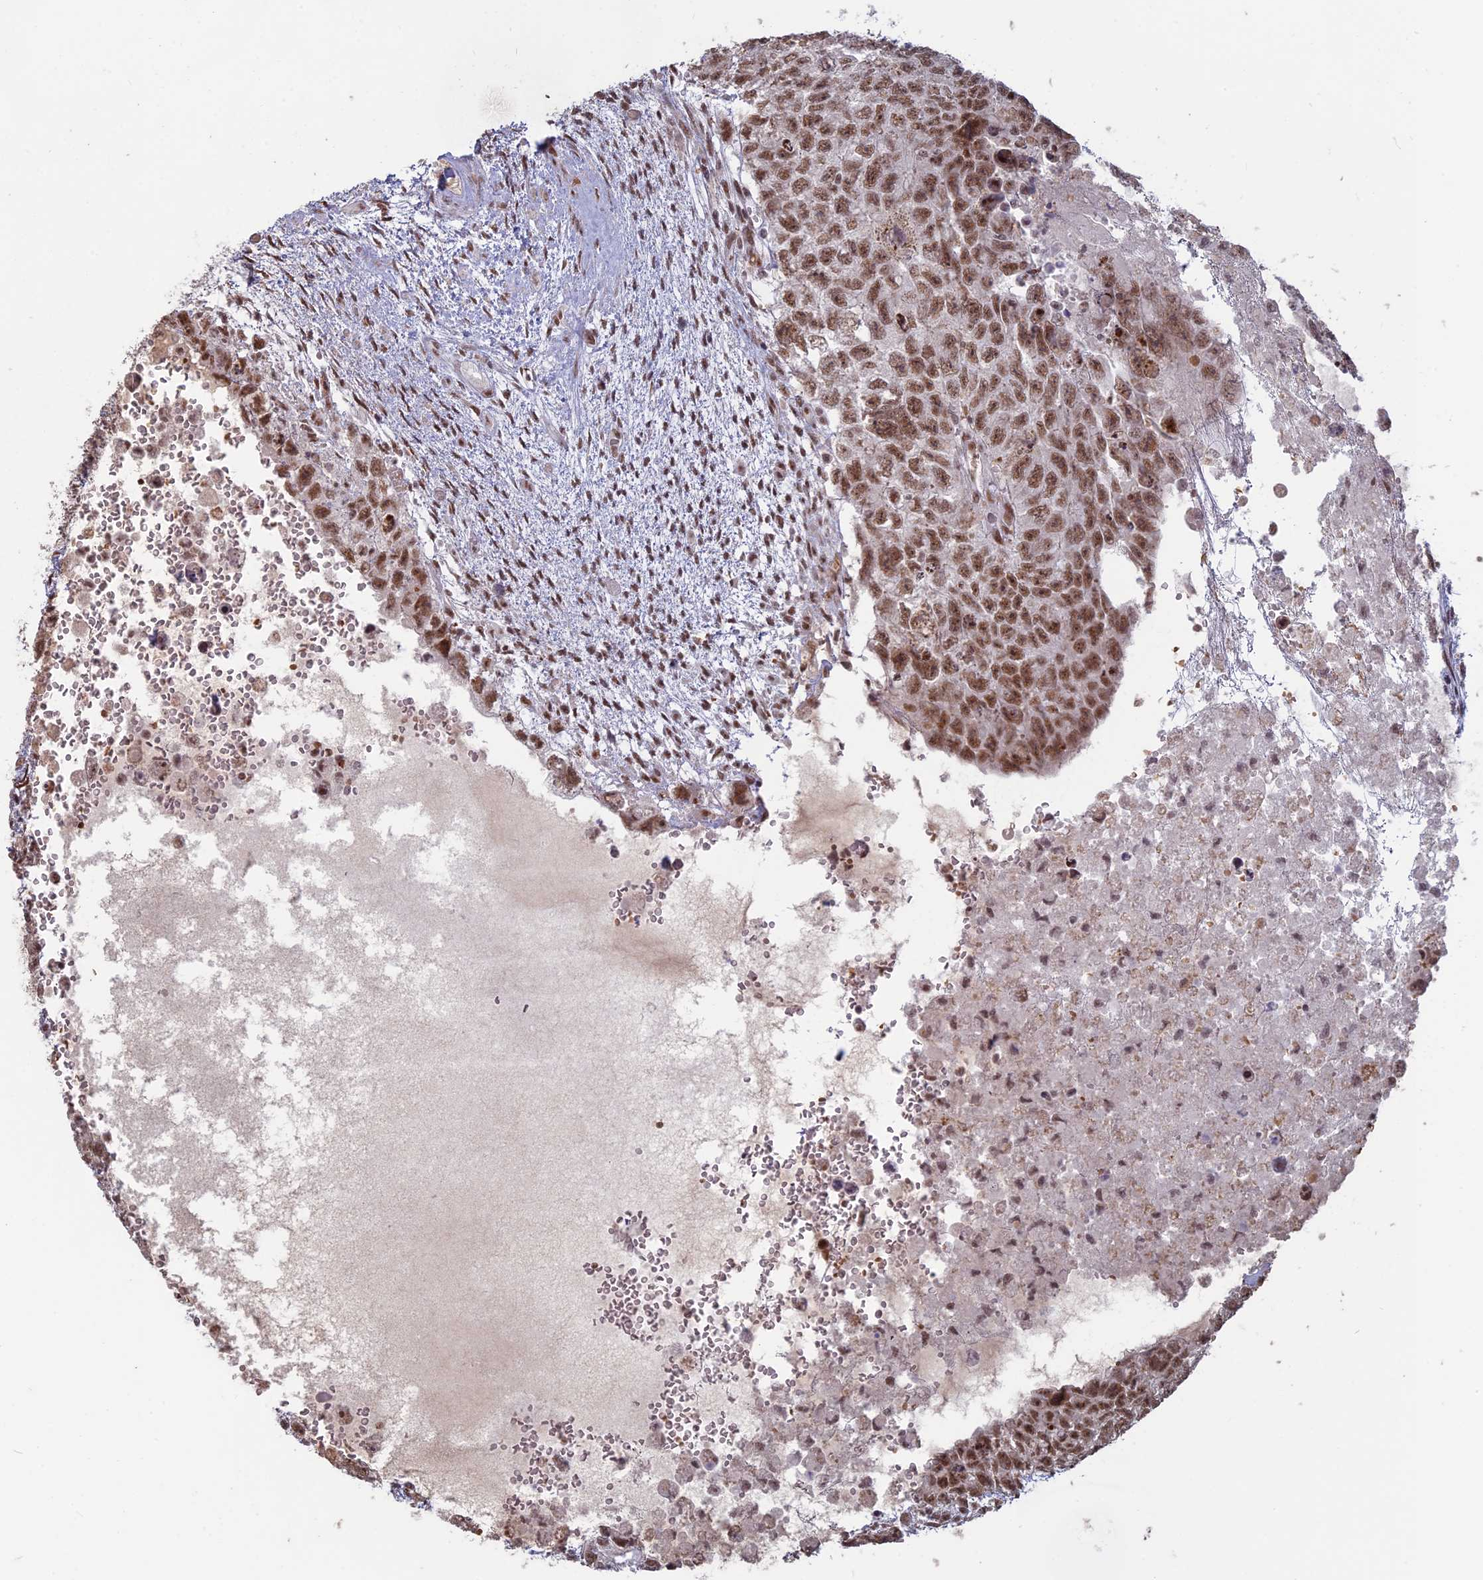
{"staining": {"intensity": "moderate", "quantity": ">75%", "location": "nuclear"}, "tissue": "testis cancer", "cell_type": "Tumor cells", "image_type": "cancer", "snomed": [{"axis": "morphology", "description": "Carcinoma, Embryonal, NOS"}, {"axis": "topography", "description": "Testis"}], "caption": "This is a micrograph of immunohistochemistry staining of testis cancer, which shows moderate positivity in the nuclear of tumor cells.", "gene": "MFAP1", "patient": {"sex": "male", "age": 26}}